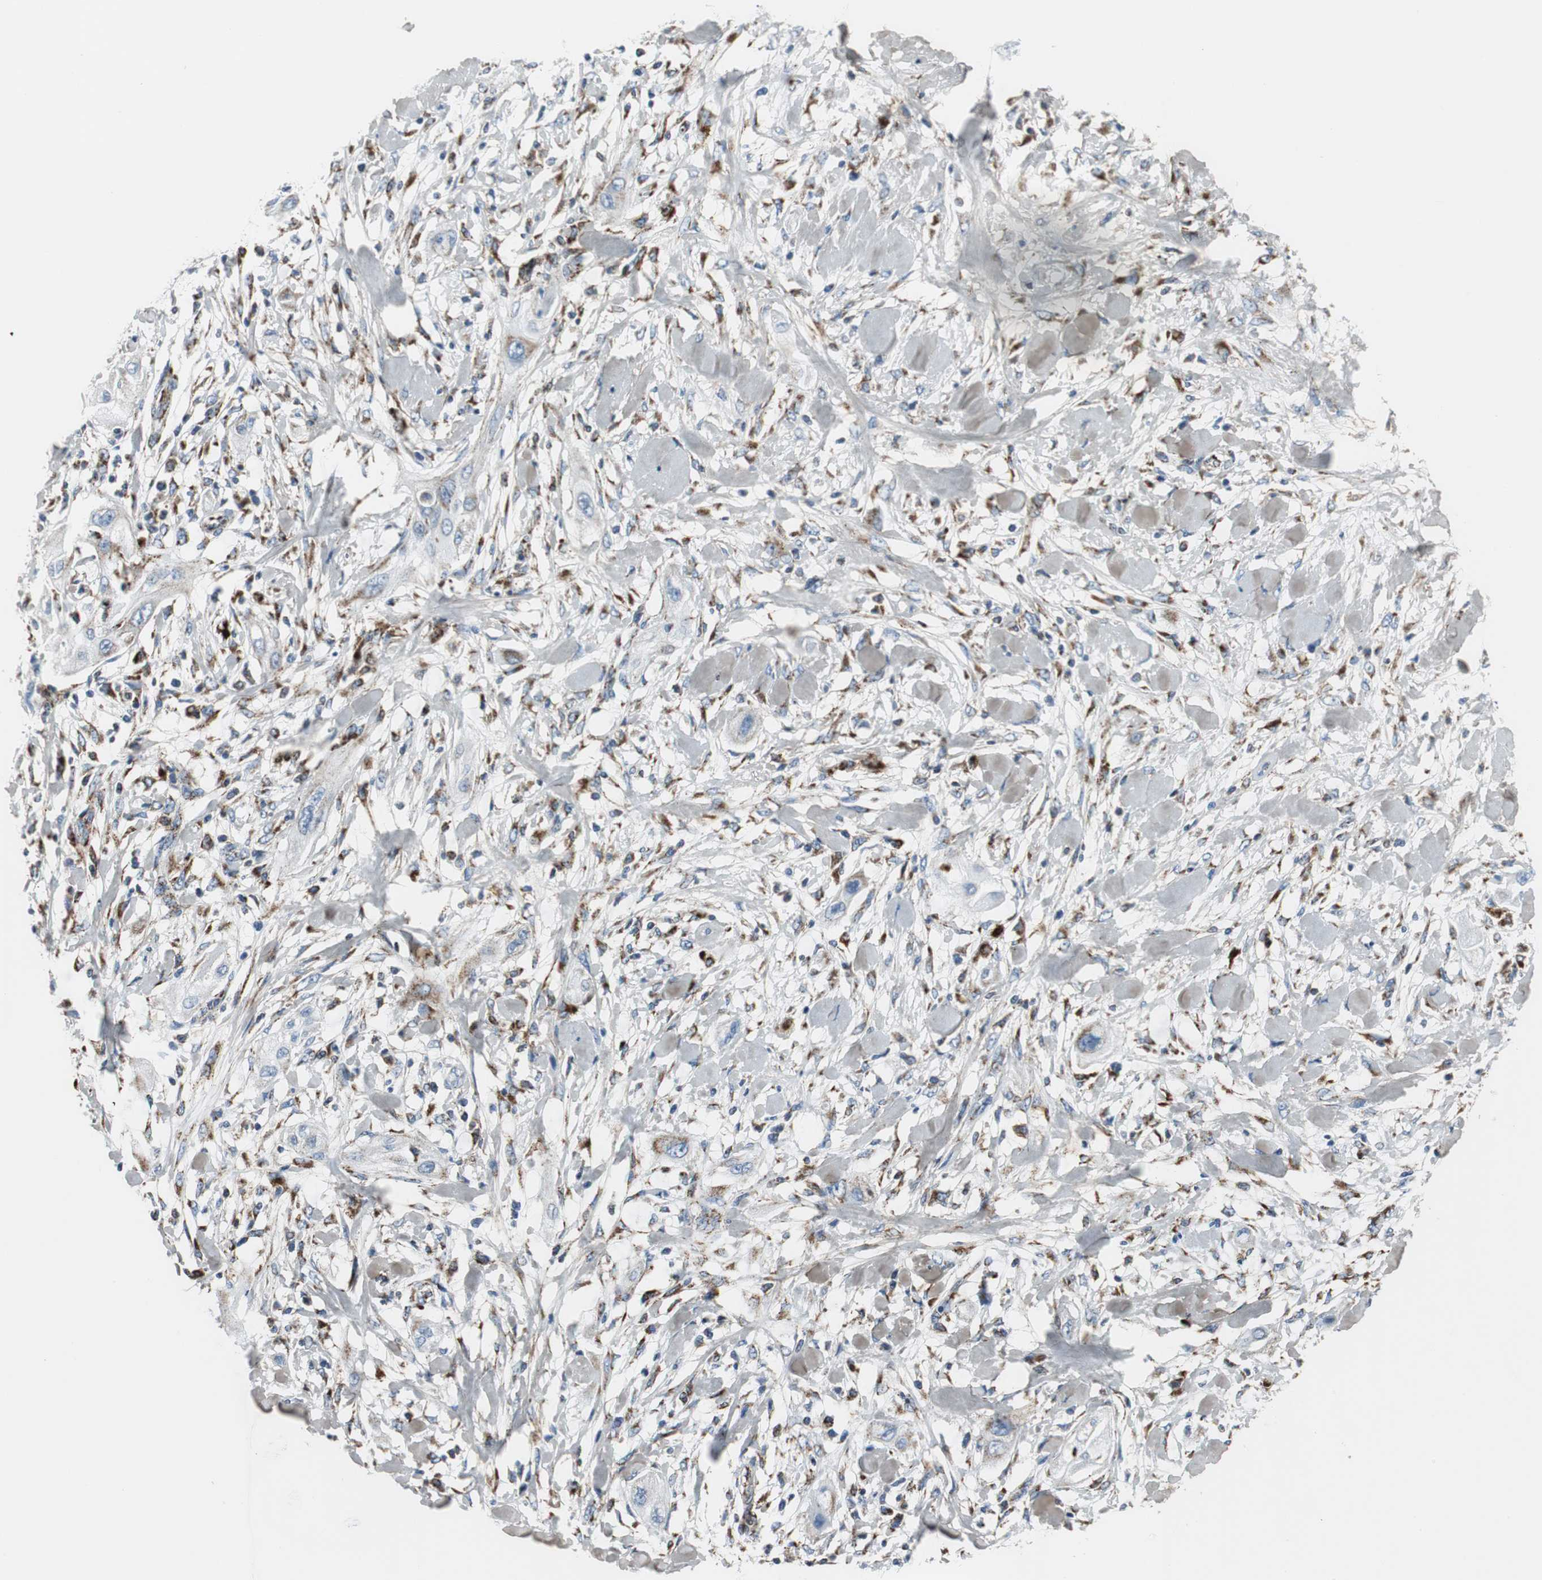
{"staining": {"intensity": "weak", "quantity": "25%-75%", "location": "cytoplasmic/membranous"}, "tissue": "lung cancer", "cell_type": "Tumor cells", "image_type": "cancer", "snomed": [{"axis": "morphology", "description": "Squamous cell carcinoma, NOS"}, {"axis": "topography", "description": "Lung"}], "caption": "Immunohistochemistry (IHC) image of lung cancer (squamous cell carcinoma) stained for a protein (brown), which demonstrates low levels of weak cytoplasmic/membranous positivity in about 25%-75% of tumor cells.", "gene": "C1QTNF7", "patient": {"sex": "female", "age": 47}}